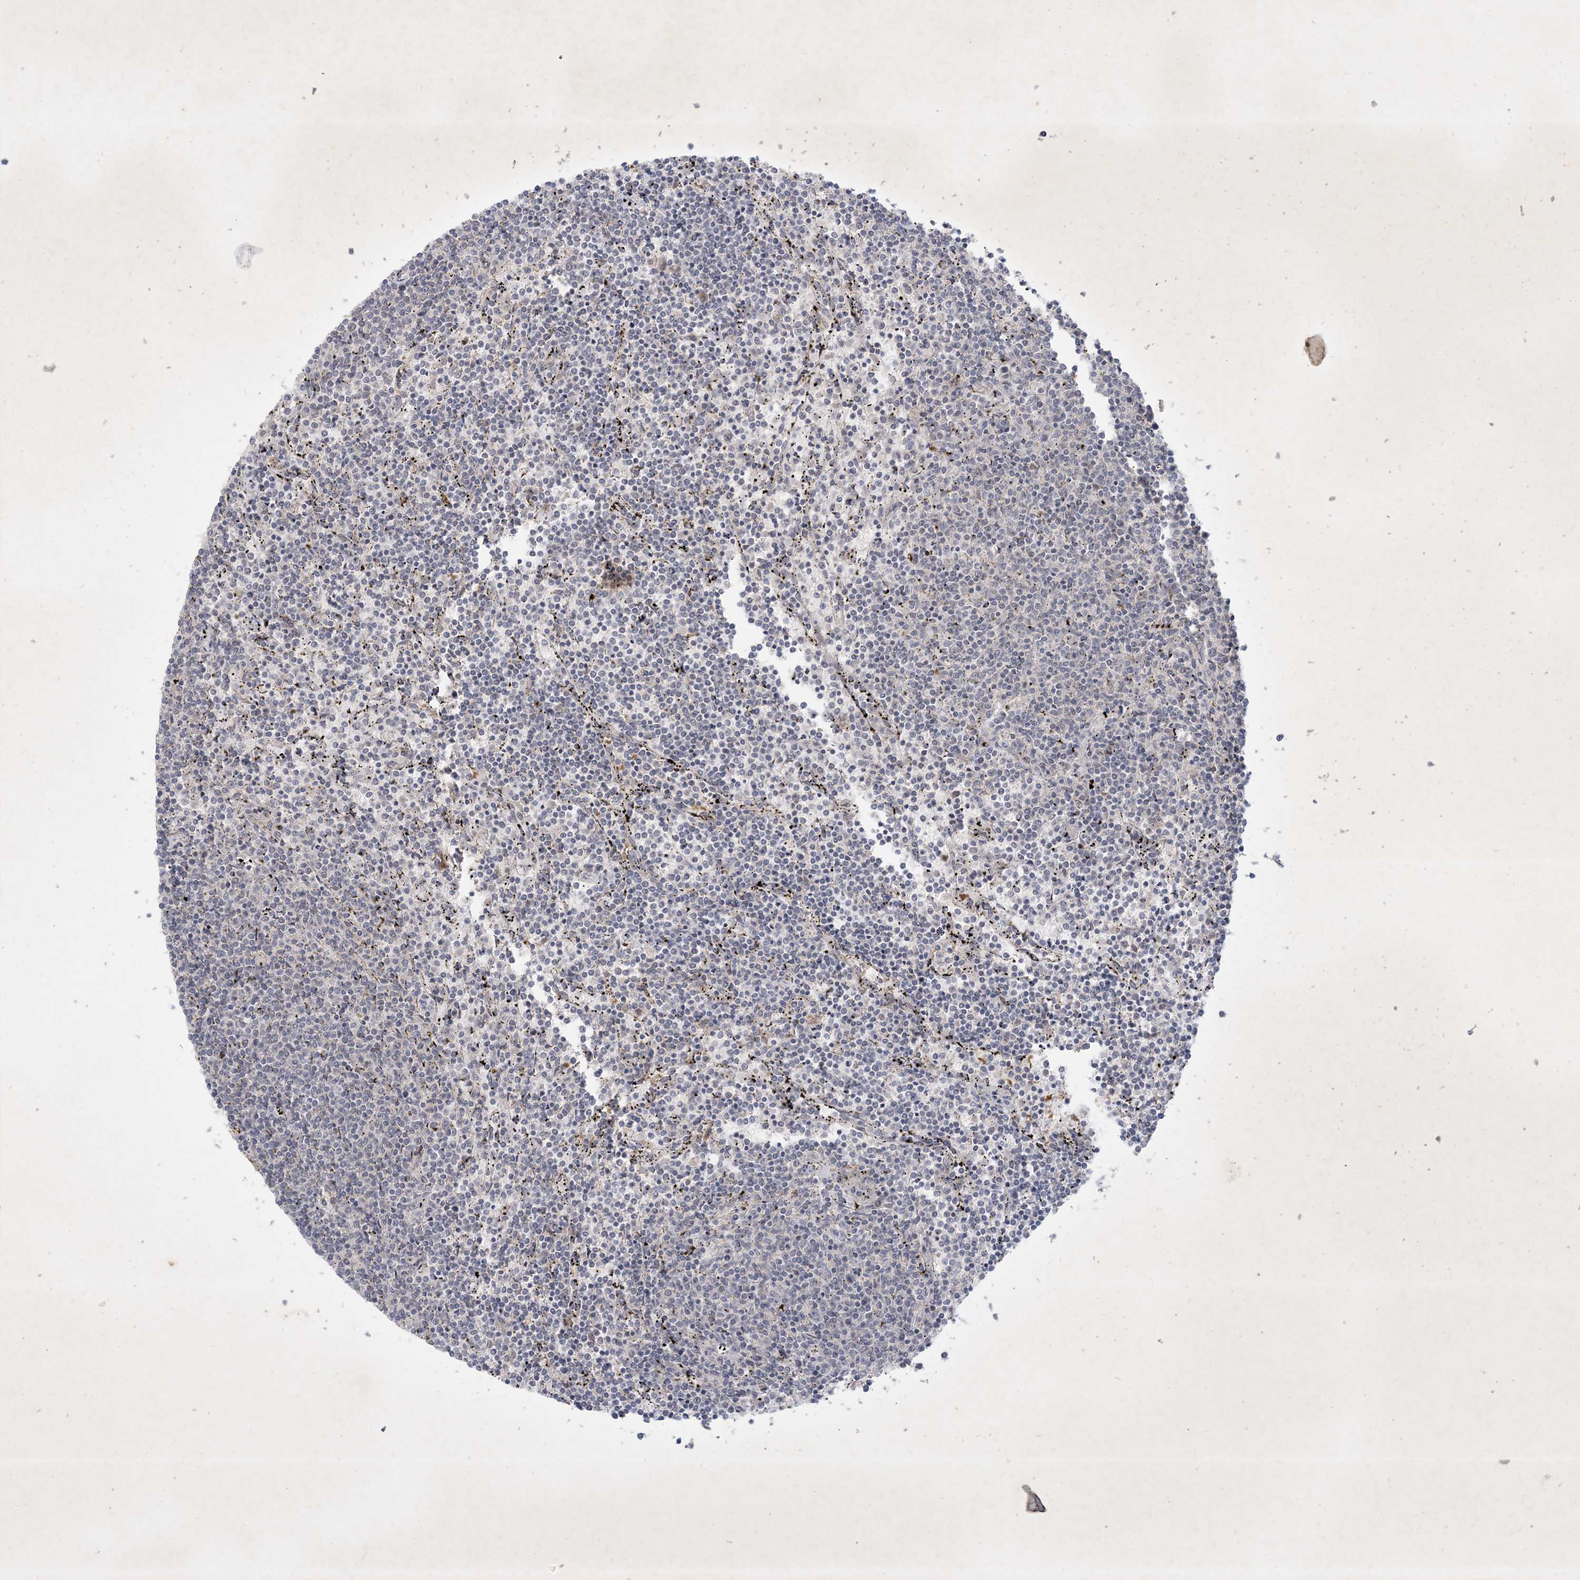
{"staining": {"intensity": "negative", "quantity": "none", "location": "none"}, "tissue": "lymphoma", "cell_type": "Tumor cells", "image_type": "cancer", "snomed": [{"axis": "morphology", "description": "Malignant lymphoma, non-Hodgkin's type, Low grade"}, {"axis": "topography", "description": "Spleen"}], "caption": "Lymphoma was stained to show a protein in brown. There is no significant staining in tumor cells.", "gene": "BOD1", "patient": {"sex": "female", "age": 50}}